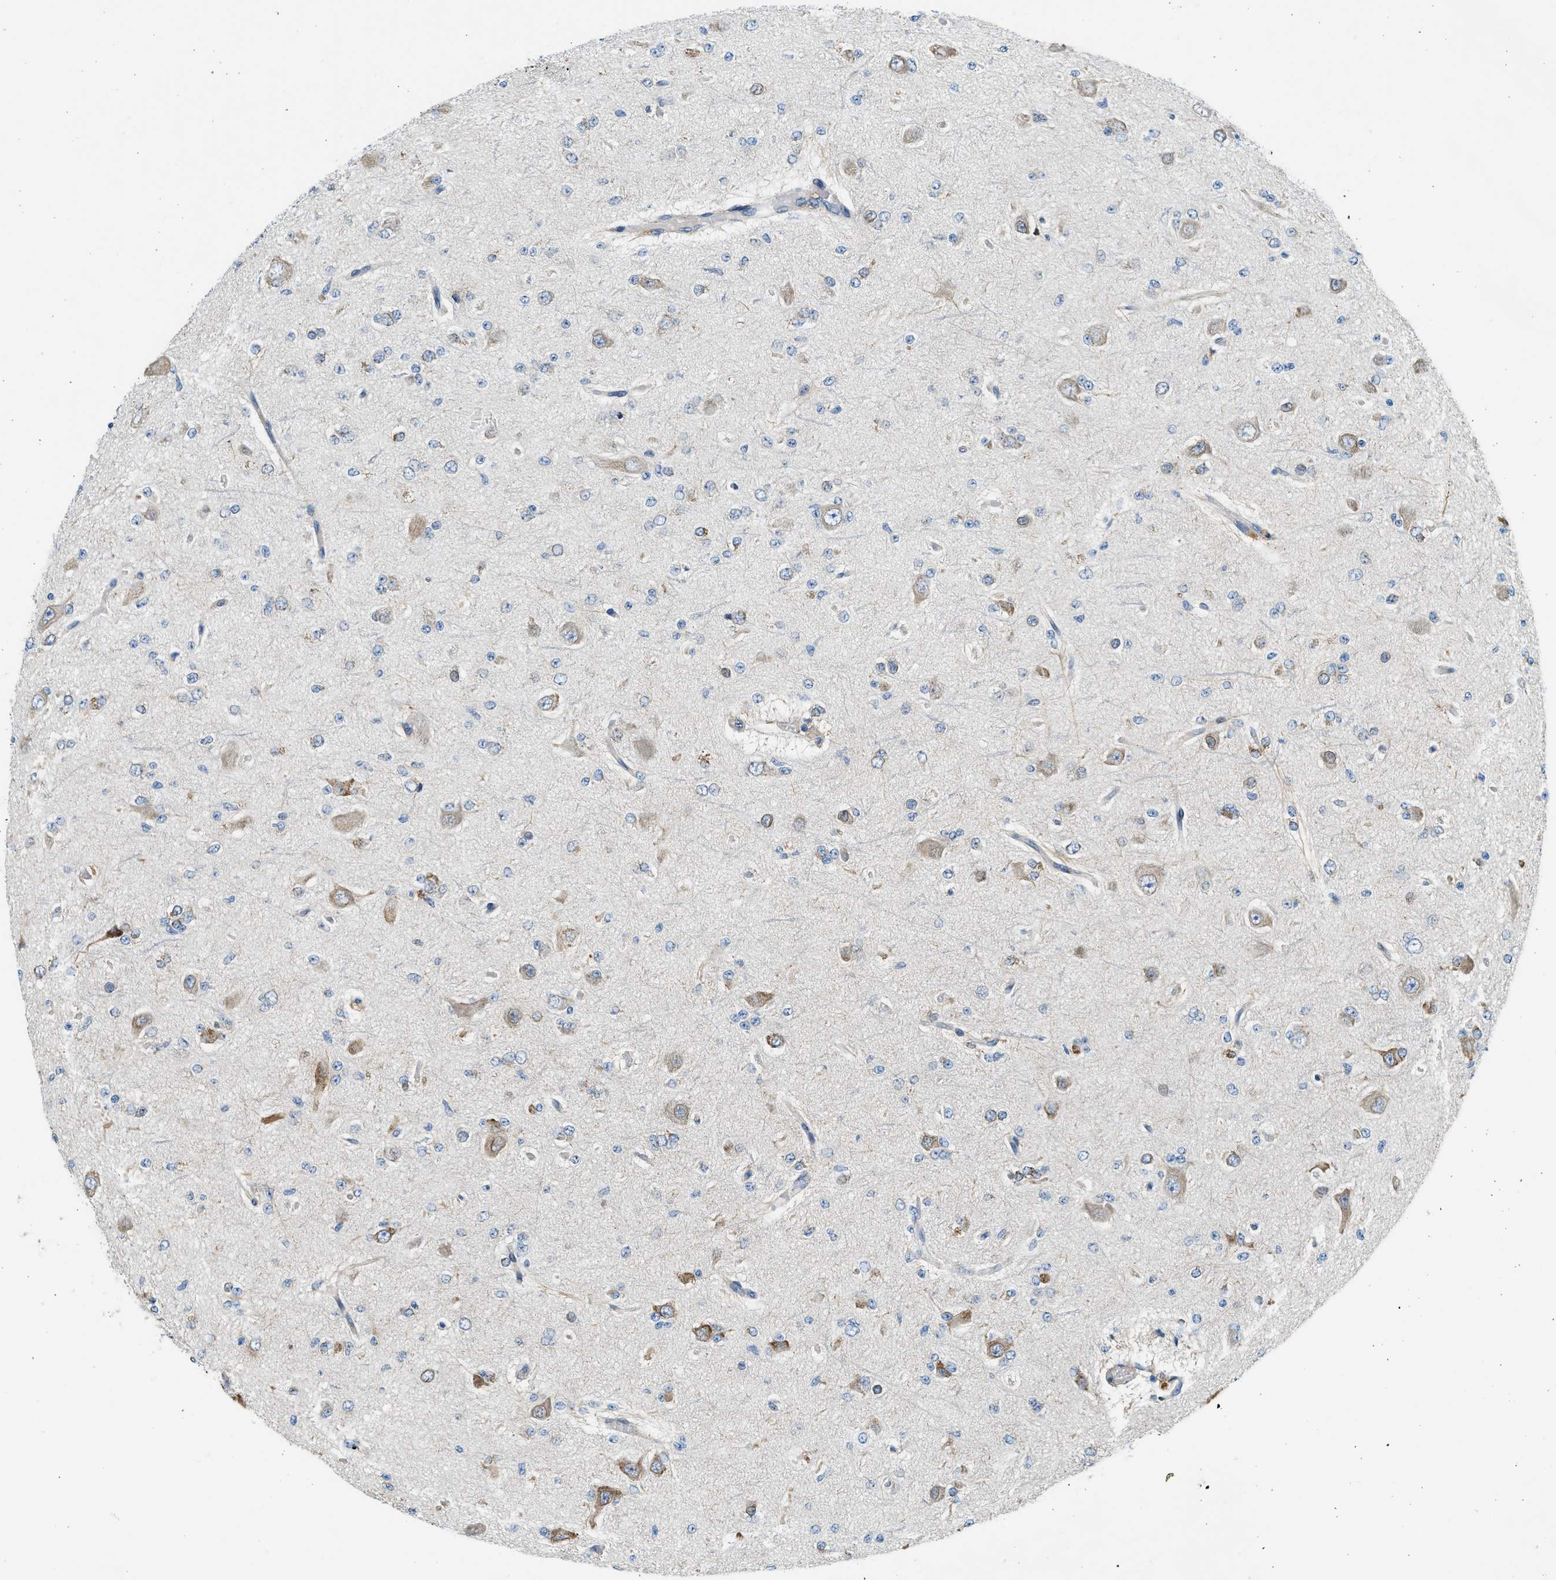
{"staining": {"intensity": "negative", "quantity": "none", "location": "none"}, "tissue": "glioma", "cell_type": "Tumor cells", "image_type": "cancer", "snomed": [{"axis": "morphology", "description": "Glioma, malignant, Low grade"}, {"axis": "topography", "description": "Brain"}], "caption": "This is a image of immunohistochemistry (IHC) staining of low-grade glioma (malignant), which shows no positivity in tumor cells.", "gene": "CNTN6", "patient": {"sex": "male", "age": 38}}